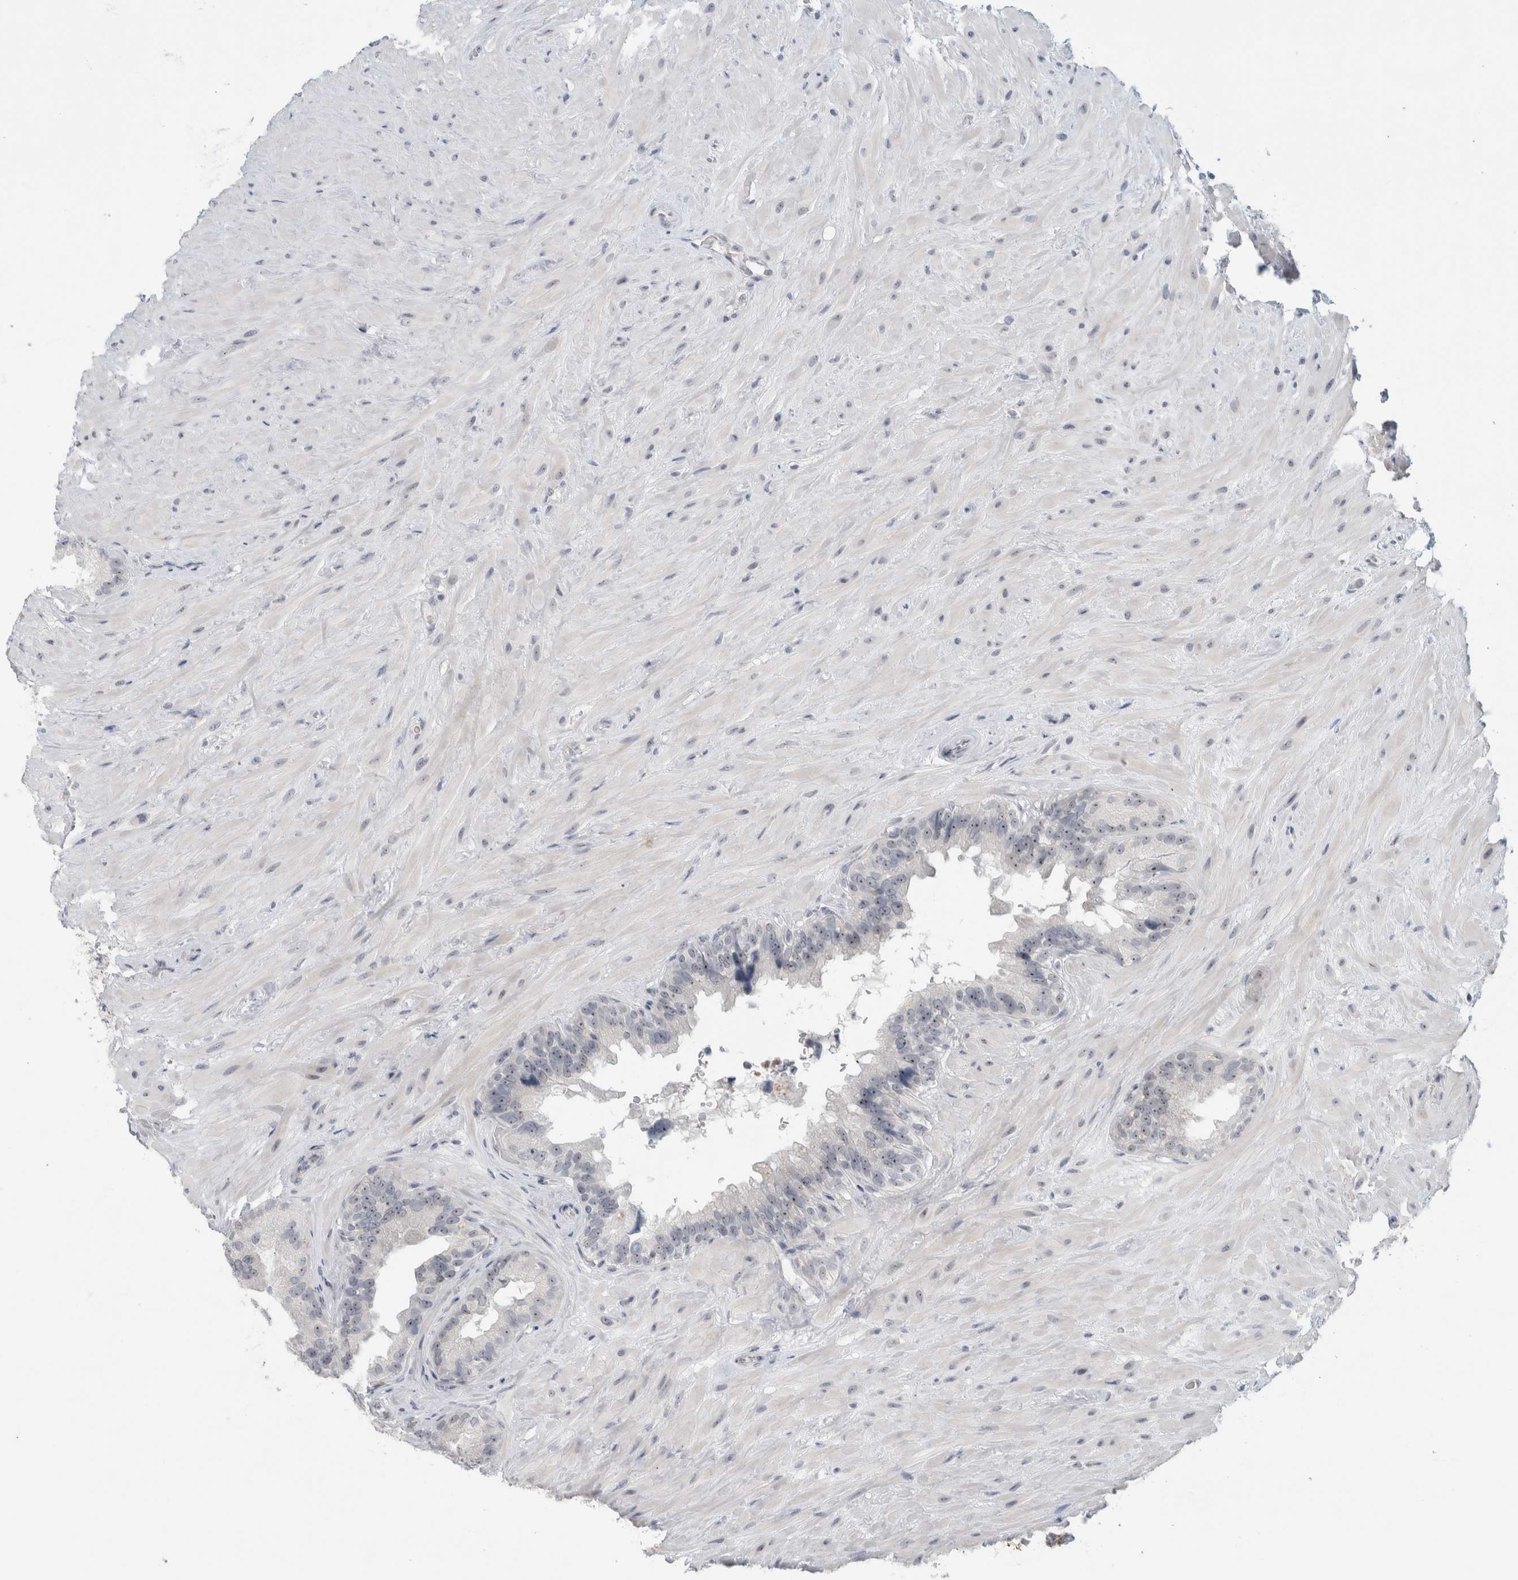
{"staining": {"intensity": "negative", "quantity": "none", "location": "none"}, "tissue": "seminal vesicle", "cell_type": "Glandular cells", "image_type": "normal", "snomed": [{"axis": "morphology", "description": "Normal tissue, NOS"}, {"axis": "topography", "description": "Seminal veicle"}], "caption": "Glandular cells show no significant positivity in benign seminal vesicle. (DAB immunohistochemistry with hematoxylin counter stain).", "gene": "FMR1NB", "patient": {"sex": "male", "age": 80}}